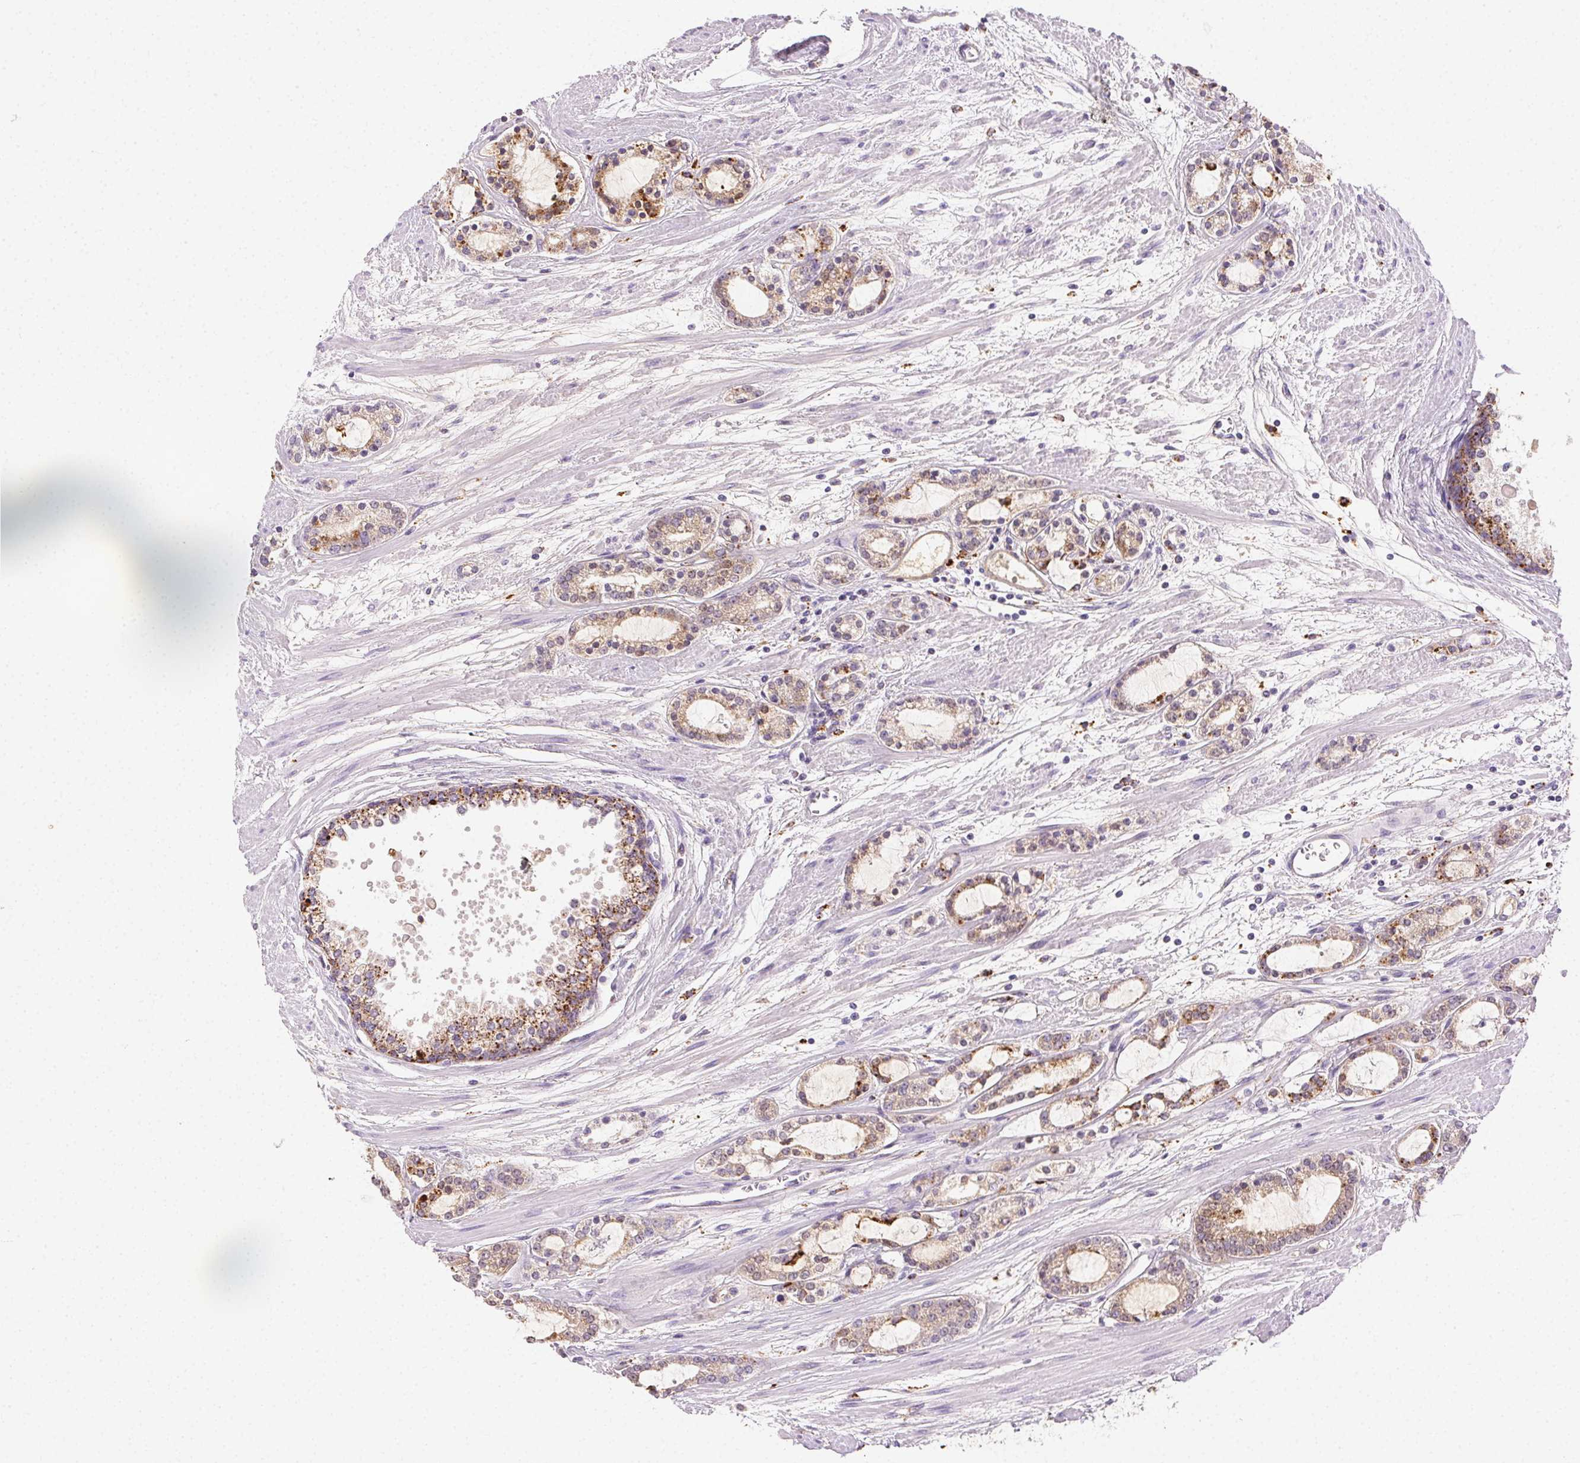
{"staining": {"intensity": "weak", "quantity": ">75%", "location": "cytoplasmic/membranous"}, "tissue": "prostate cancer", "cell_type": "Tumor cells", "image_type": "cancer", "snomed": [{"axis": "morphology", "description": "Adenocarcinoma, Medium grade"}, {"axis": "topography", "description": "Prostate"}], "caption": "Immunohistochemical staining of prostate cancer (medium-grade adenocarcinoma) exhibits low levels of weak cytoplasmic/membranous protein staining in about >75% of tumor cells.", "gene": "SCPEP1", "patient": {"sex": "male", "age": 57}}